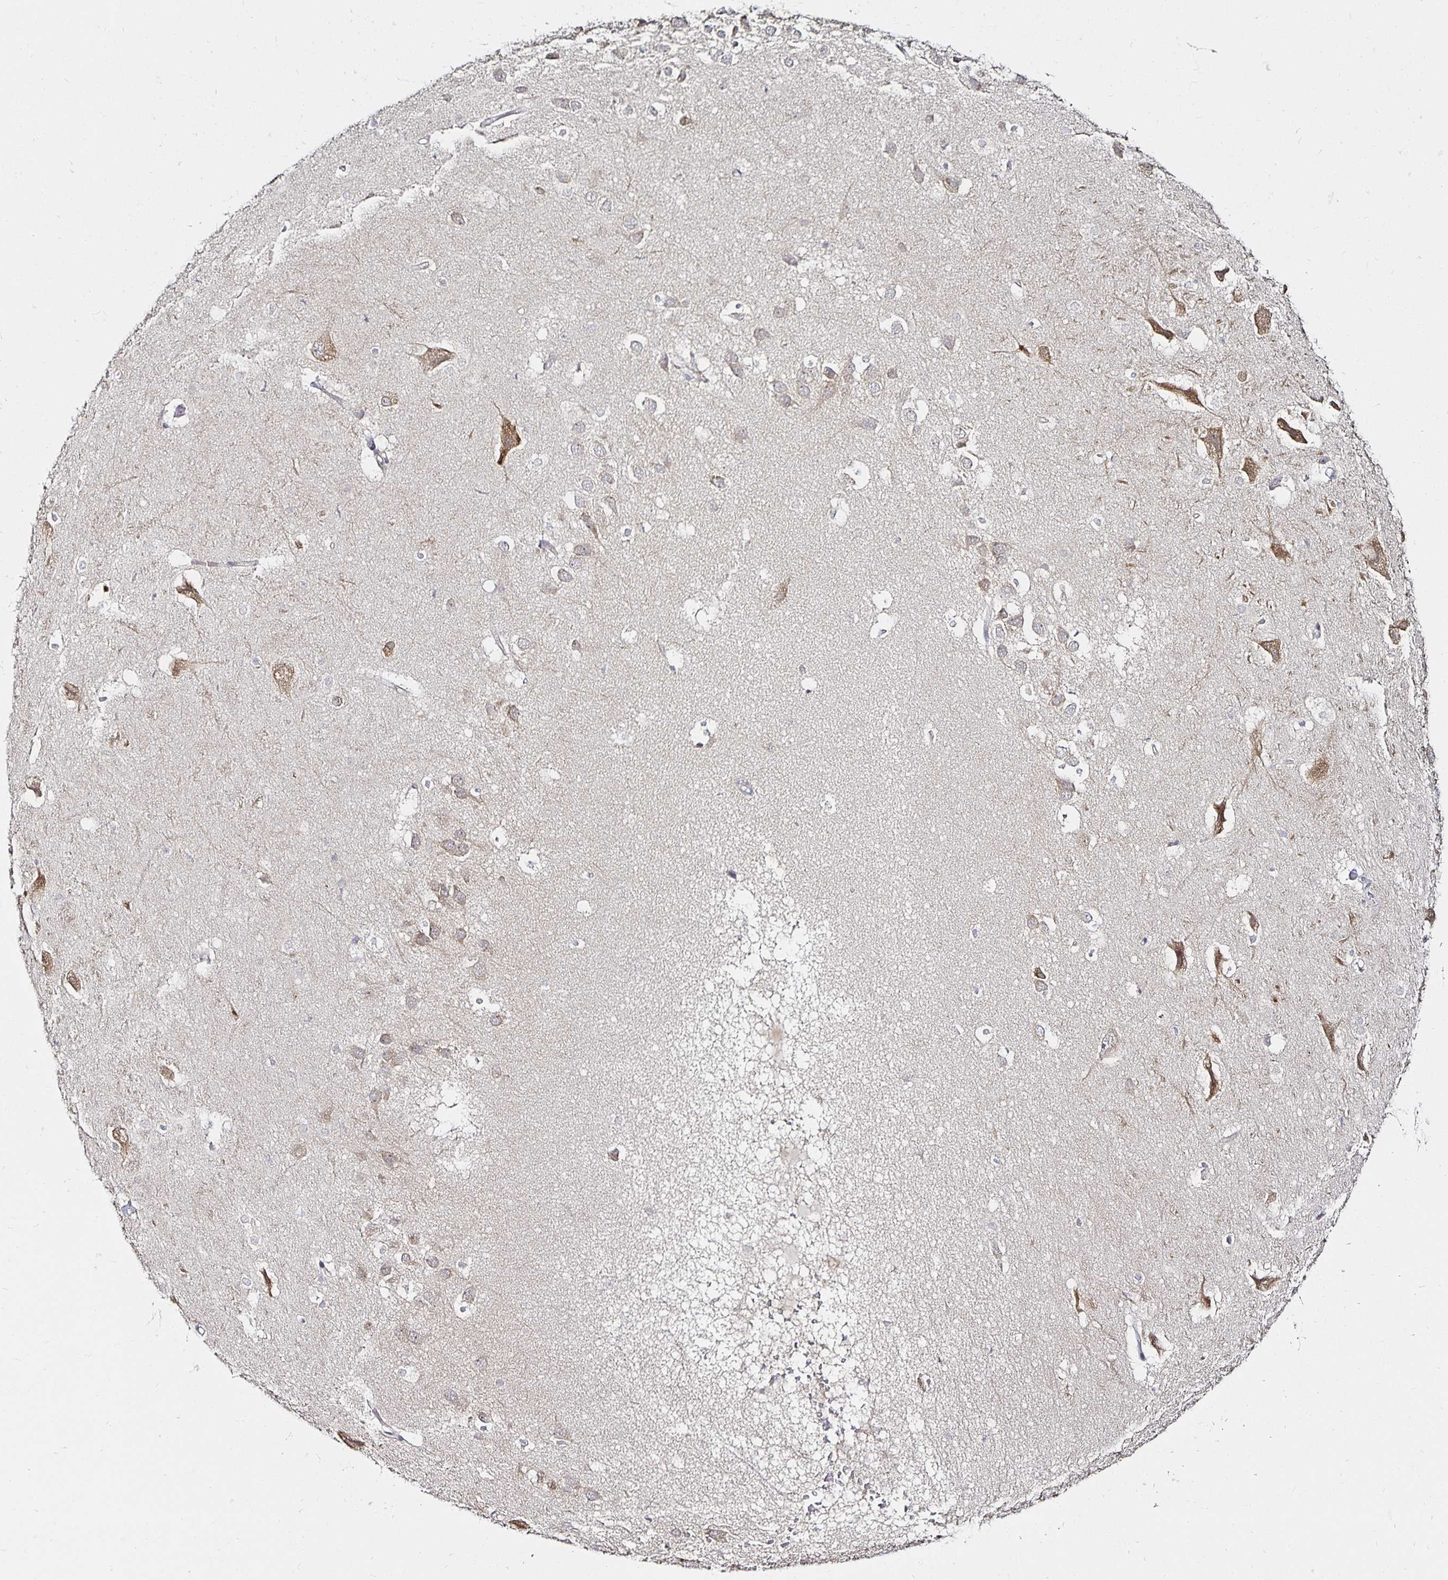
{"staining": {"intensity": "moderate", "quantity": "<25%", "location": "cytoplasmic/membranous,nuclear"}, "tissue": "hippocampus", "cell_type": "Glial cells", "image_type": "normal", "snomed": [{"axis": "morphology", "description": "Normal tissue, NOS"}, {"axis": "topography", "description": "Hippocampus"}], "caption": "Brown immunohistochemical staining in normal human hippocampus reveals moderate cytoplasmic/membranous,nuclear expression in about <25% of glial cells. The protein of interest is shown in brown color, while the nuclei are stained blue.", "gene": "ANLN", "patient": {"sex": "male", "age": 26}}